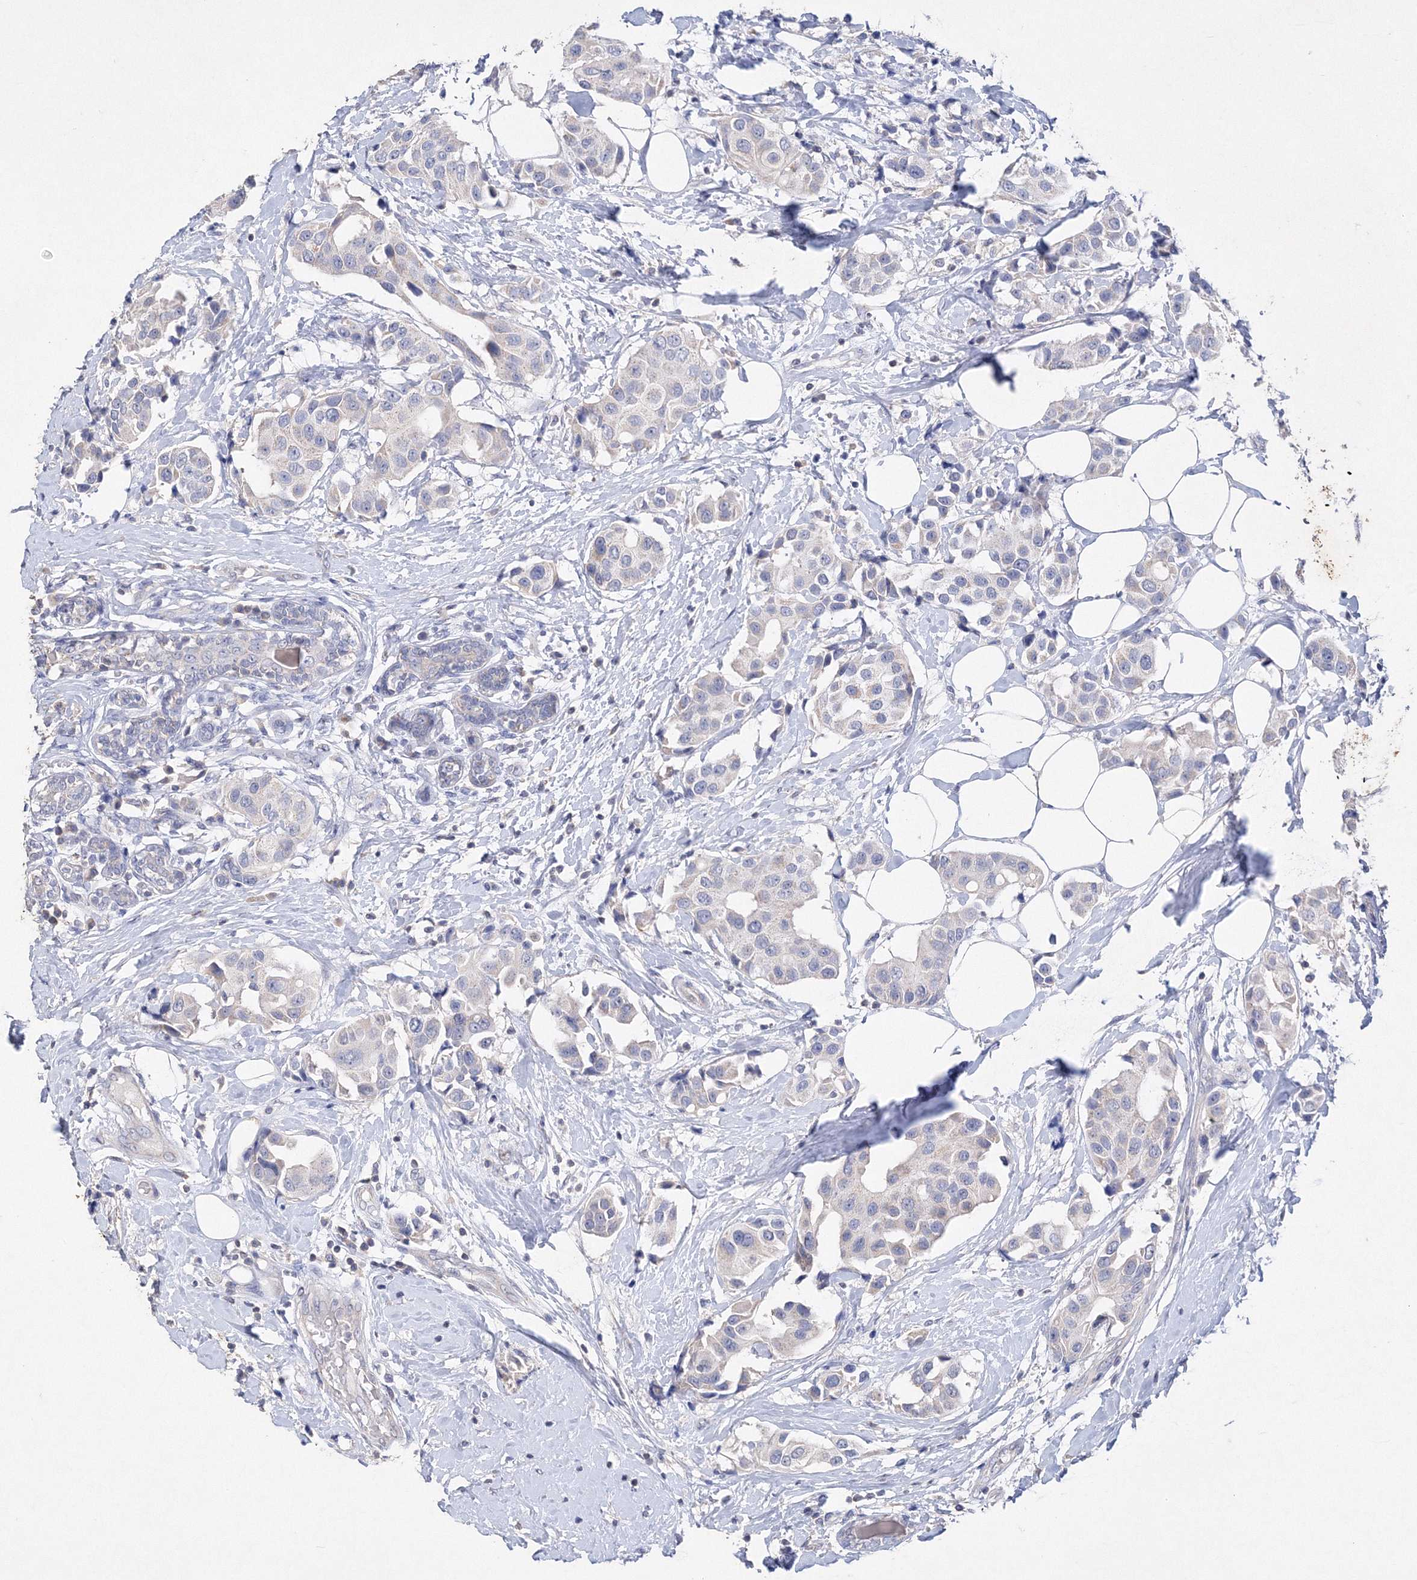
{"staining": {"intensity": "negative", "quantity": "none", "location": "none"}, "tissue": "breast cancer", "cell_type": "Tumor cells", "image_type": "cancer", "snomed": [{"axis": "morphology", "description": "Normal tissue, NOS"}, {"axis": "morphology", "description": "Duct carcinoma"}, {"axis": "topography", "description": "Breast"}], "caption": "The histopathology image exhibits no significant expression in tumor cells of invasive ductal carcinoma (breast). (Brightfield microscopy of DAB (3,3'-diaminobenzidine) IHC at high magnification).", "gene": "GLS", "patient": {"sex": "female", "age": 39}}